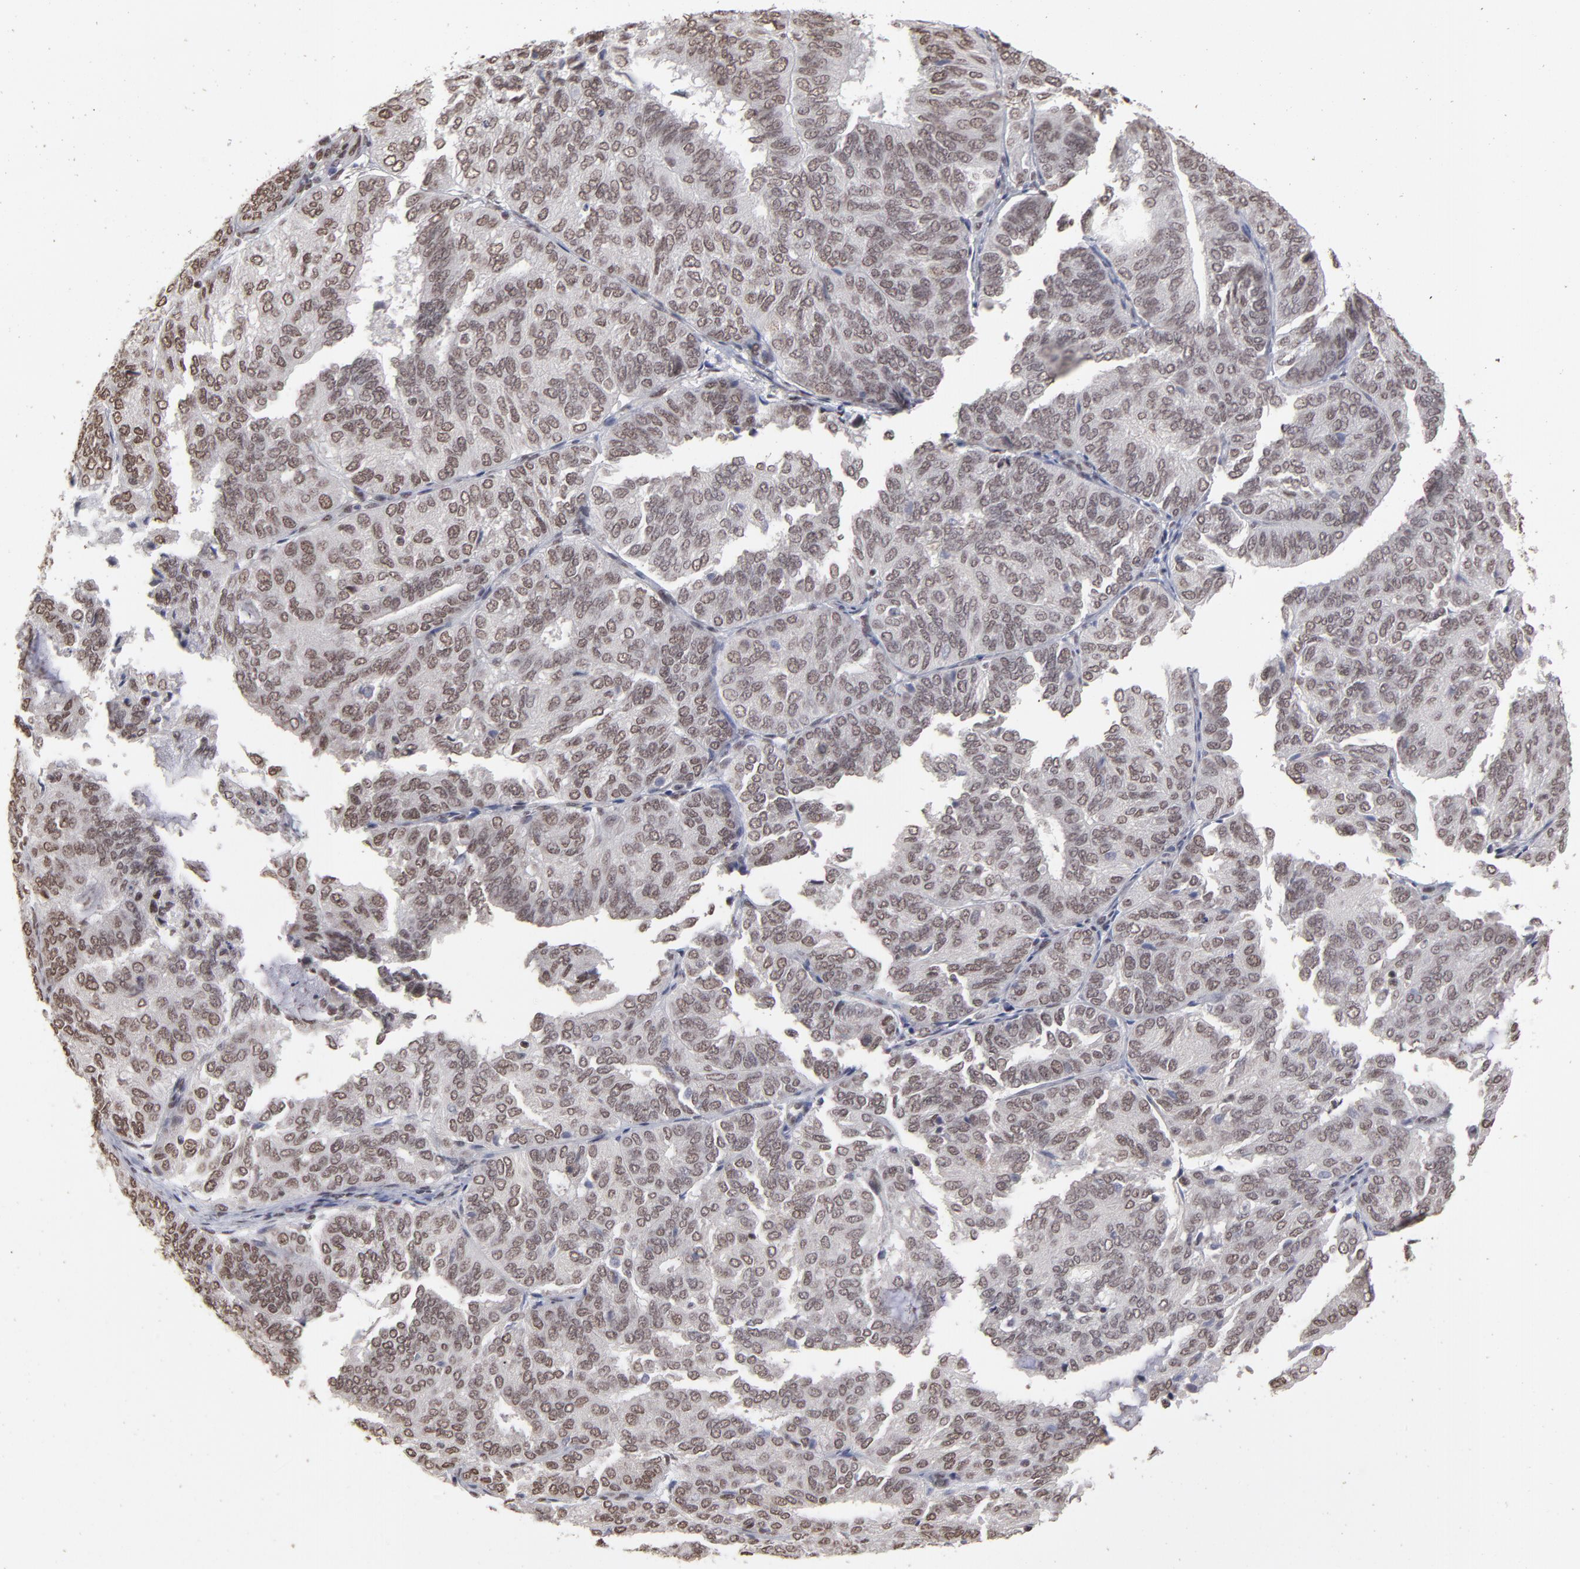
{"staining": {"intensity": "weak", "quantity": "<25%", "location": "nuclear"}, "tissue": "endometrial cancer", "cell_type": "Tumor cells", "image_type": "cancer", "snomed": [{"axis": "morphology", "description": "Adenocarcinoma, NOS"}, {"axis": "topography", "description": "Endometrium"}], "caption": "Tumor cells are negative for protein expression in human endometrial cancer (adenocarcinoma). The staining was performed using DAB to visualize the protein expression in brown, while the nuclei were stained in blue with hematoxylin (Magnification: 20x).", "gene": "ZNF3", "patient": {"sex": "female", "age": 59}}